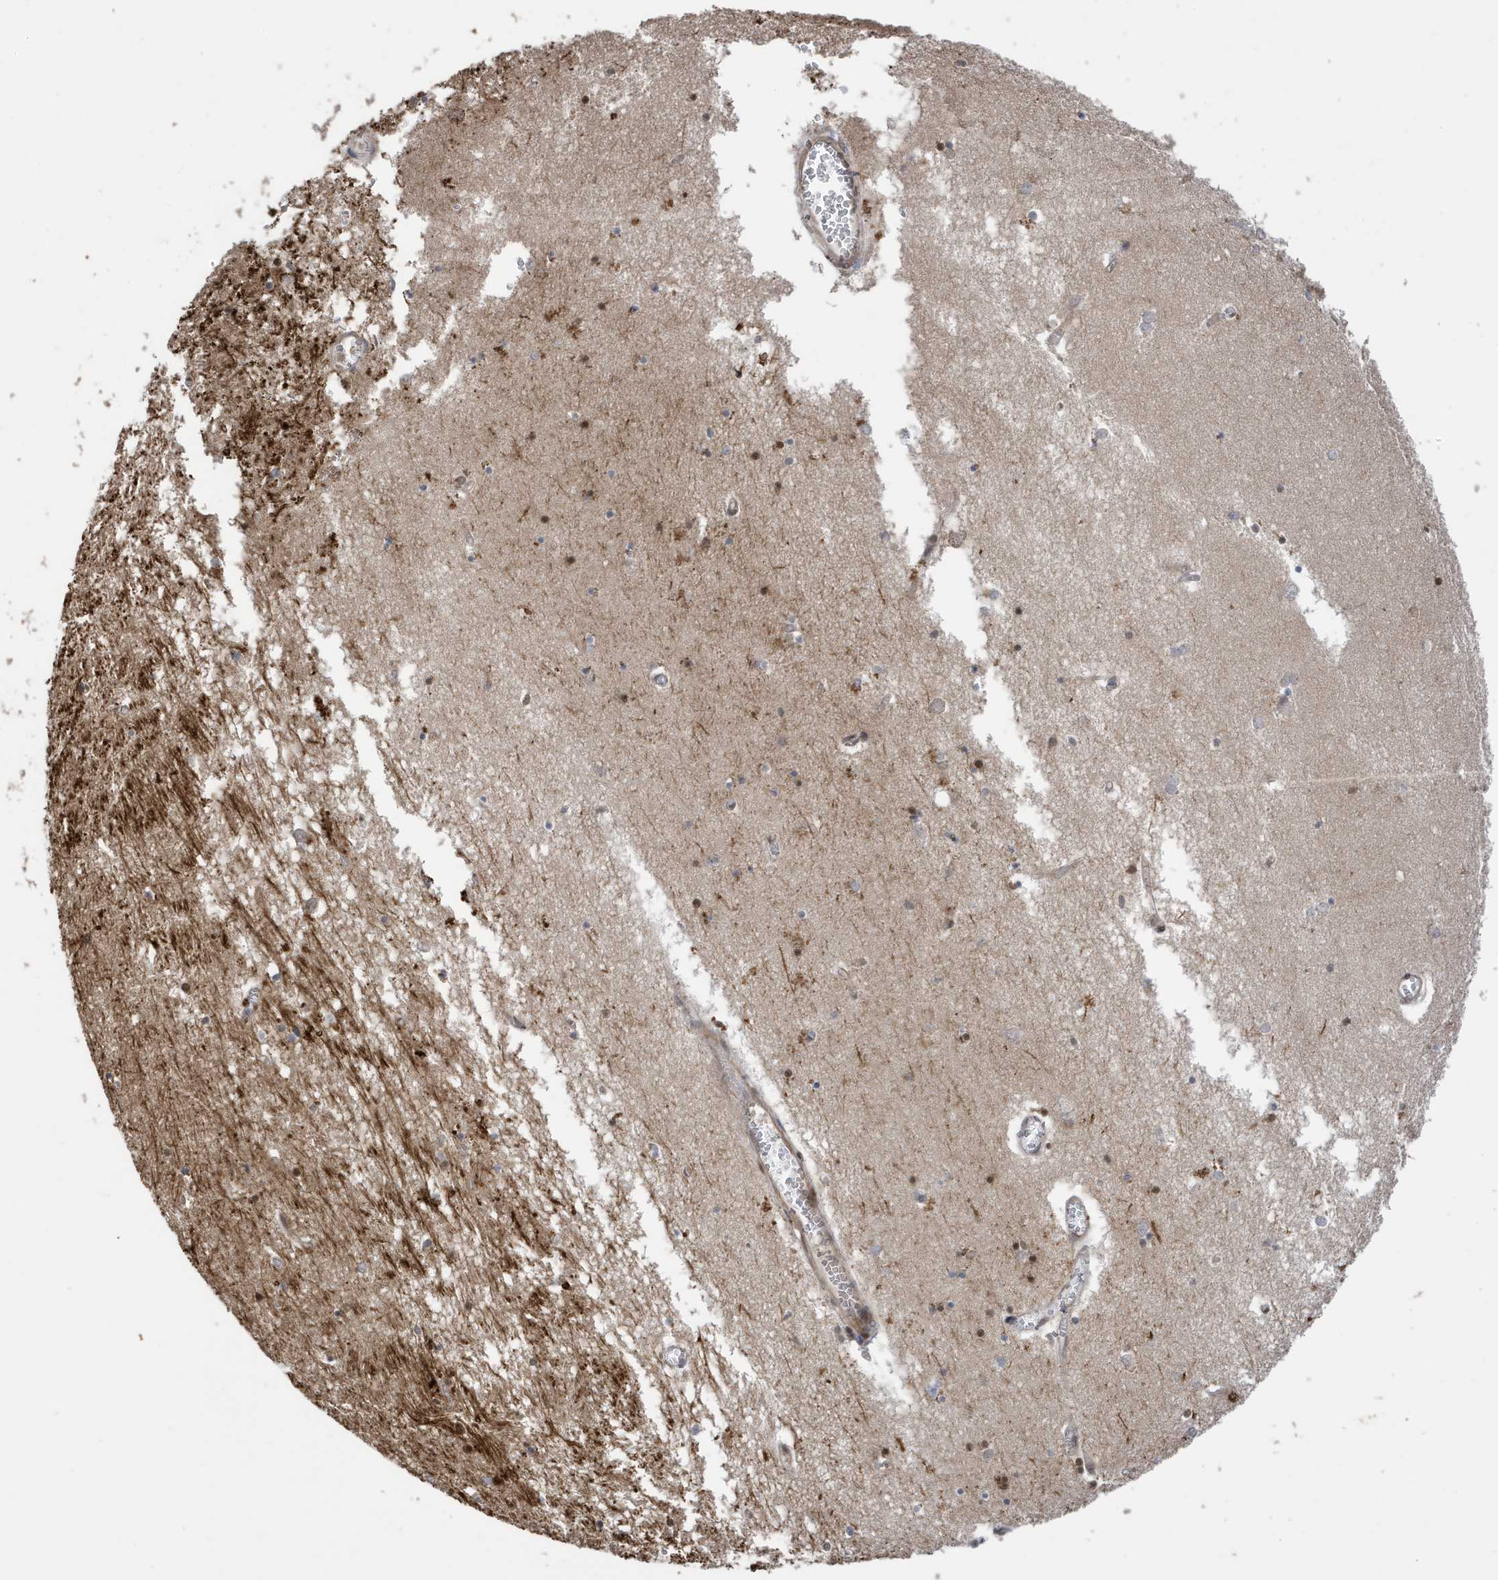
{"staining": {"intensity": "moderate", "quantity": "<25%", "location": "cytoplasmic/membranous,nuclear"}, "tissue": "hippocampus", "cell_type": "Glial cells", "image_type": "normal", "snomed": [{"axis": "morphology", "description": "Normal tissue, NOS"}, {"axis": "topography", "description": "Hippocampus"}], "caption": "A photomicrograph showing moderate cytoplasmic/membranous,nuclear staining in approximately <25% of glial cells in benign hippocampus, as visualized by brown immunohistochemical staining.", "gene": "UBQLN1", "patient": {"sex": "male", "age": 70}}